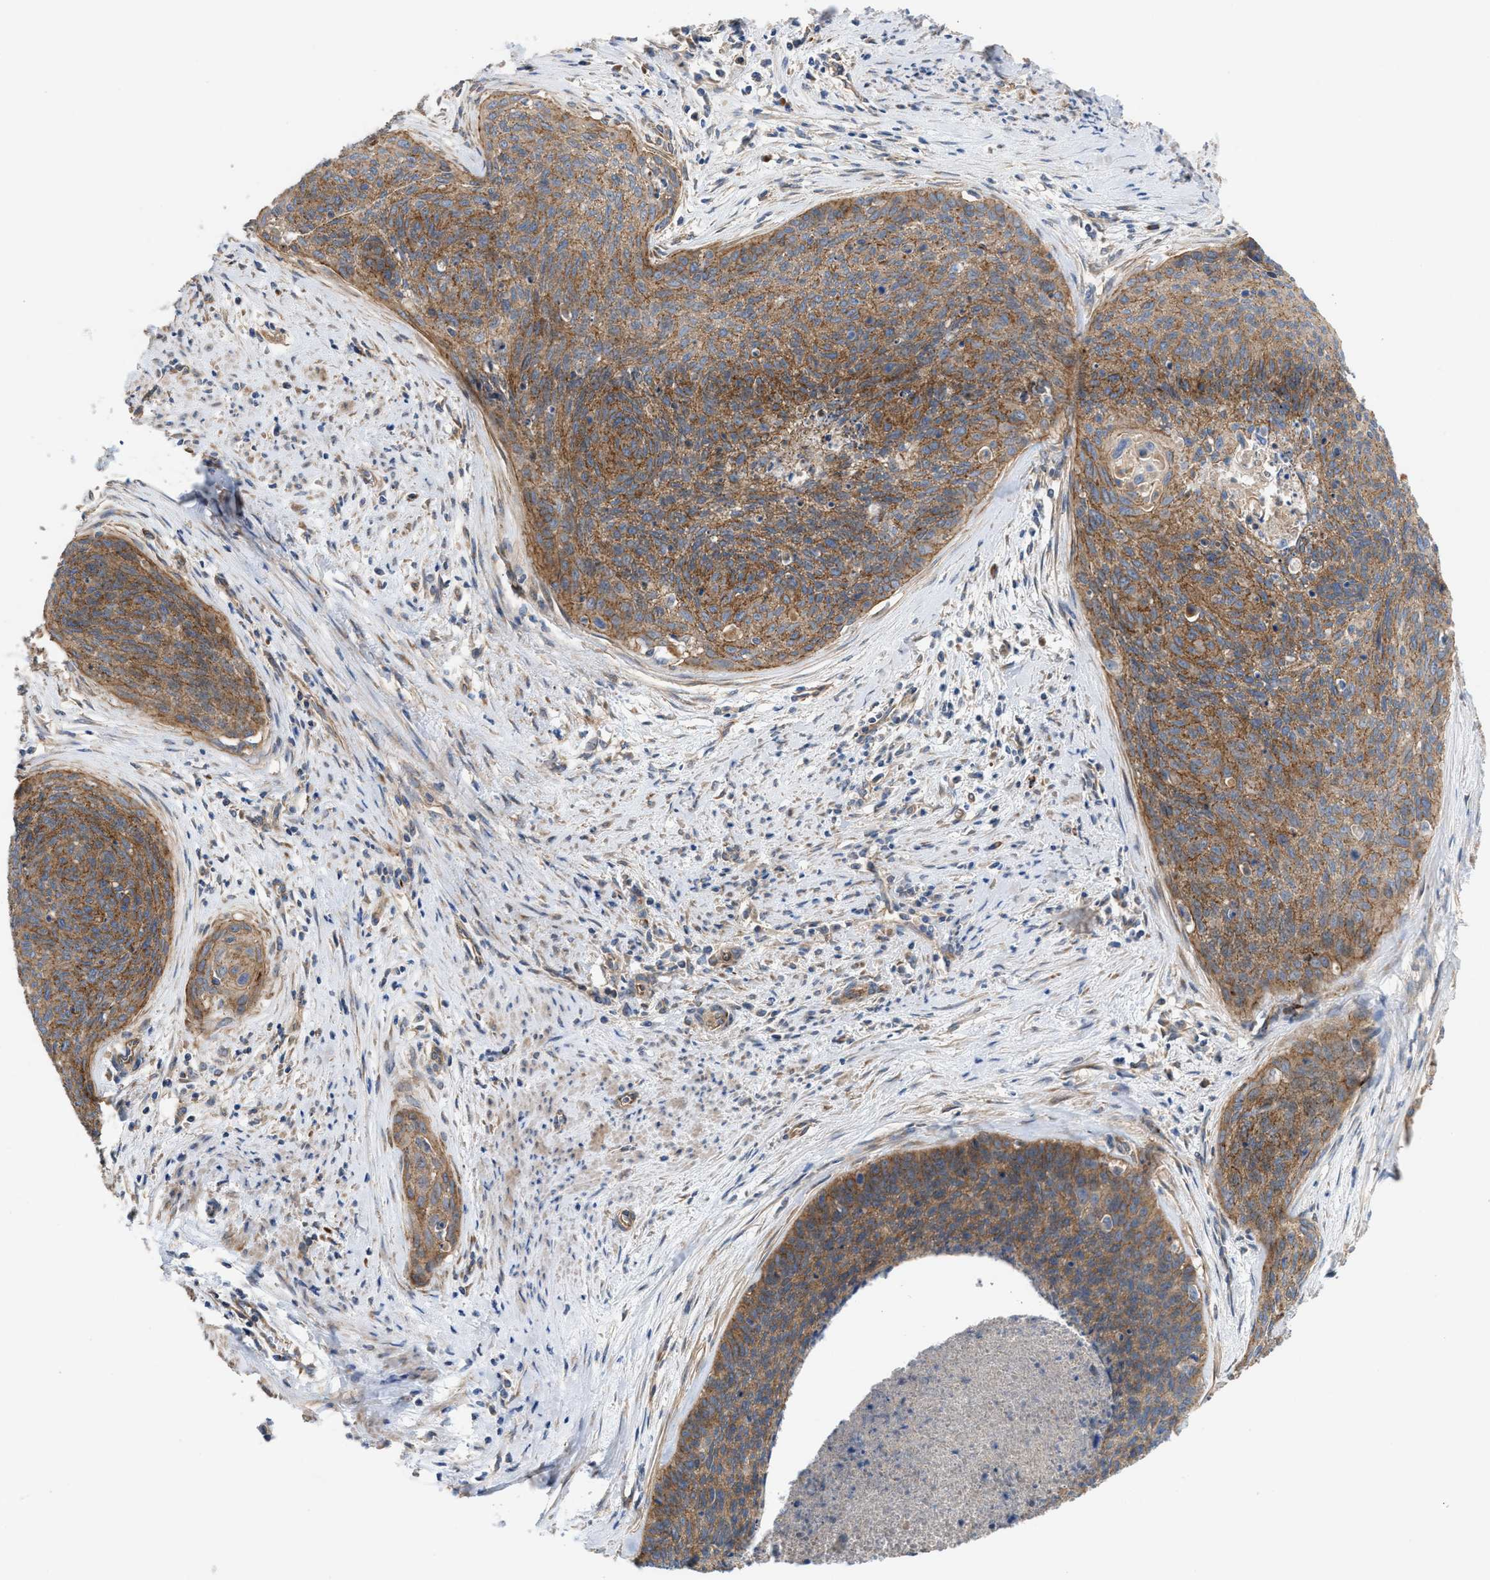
{"staining": {"intensity": "moderate", "quantity": ">75%", "location": "cytoplasmic/membranous"}, "tissue": "cervical cancer", "cell_type": "Tumor cells", "image_type": "cancer", "snomed": [{"axis": "morphology", "description": "Squamous cell carcinoma, NOS"}, {"axis": "topography", "description": "Cervix"}], "caption": "Approximately >75% of tumor cells in cervical cancer (squamous cell carcinoma) display moderate cytoplasmic/membranous protein expression as visualized by brown immunohistochemical staining.", "gene": "OXSM", "patient": {"sex": "female", "age": 55}}